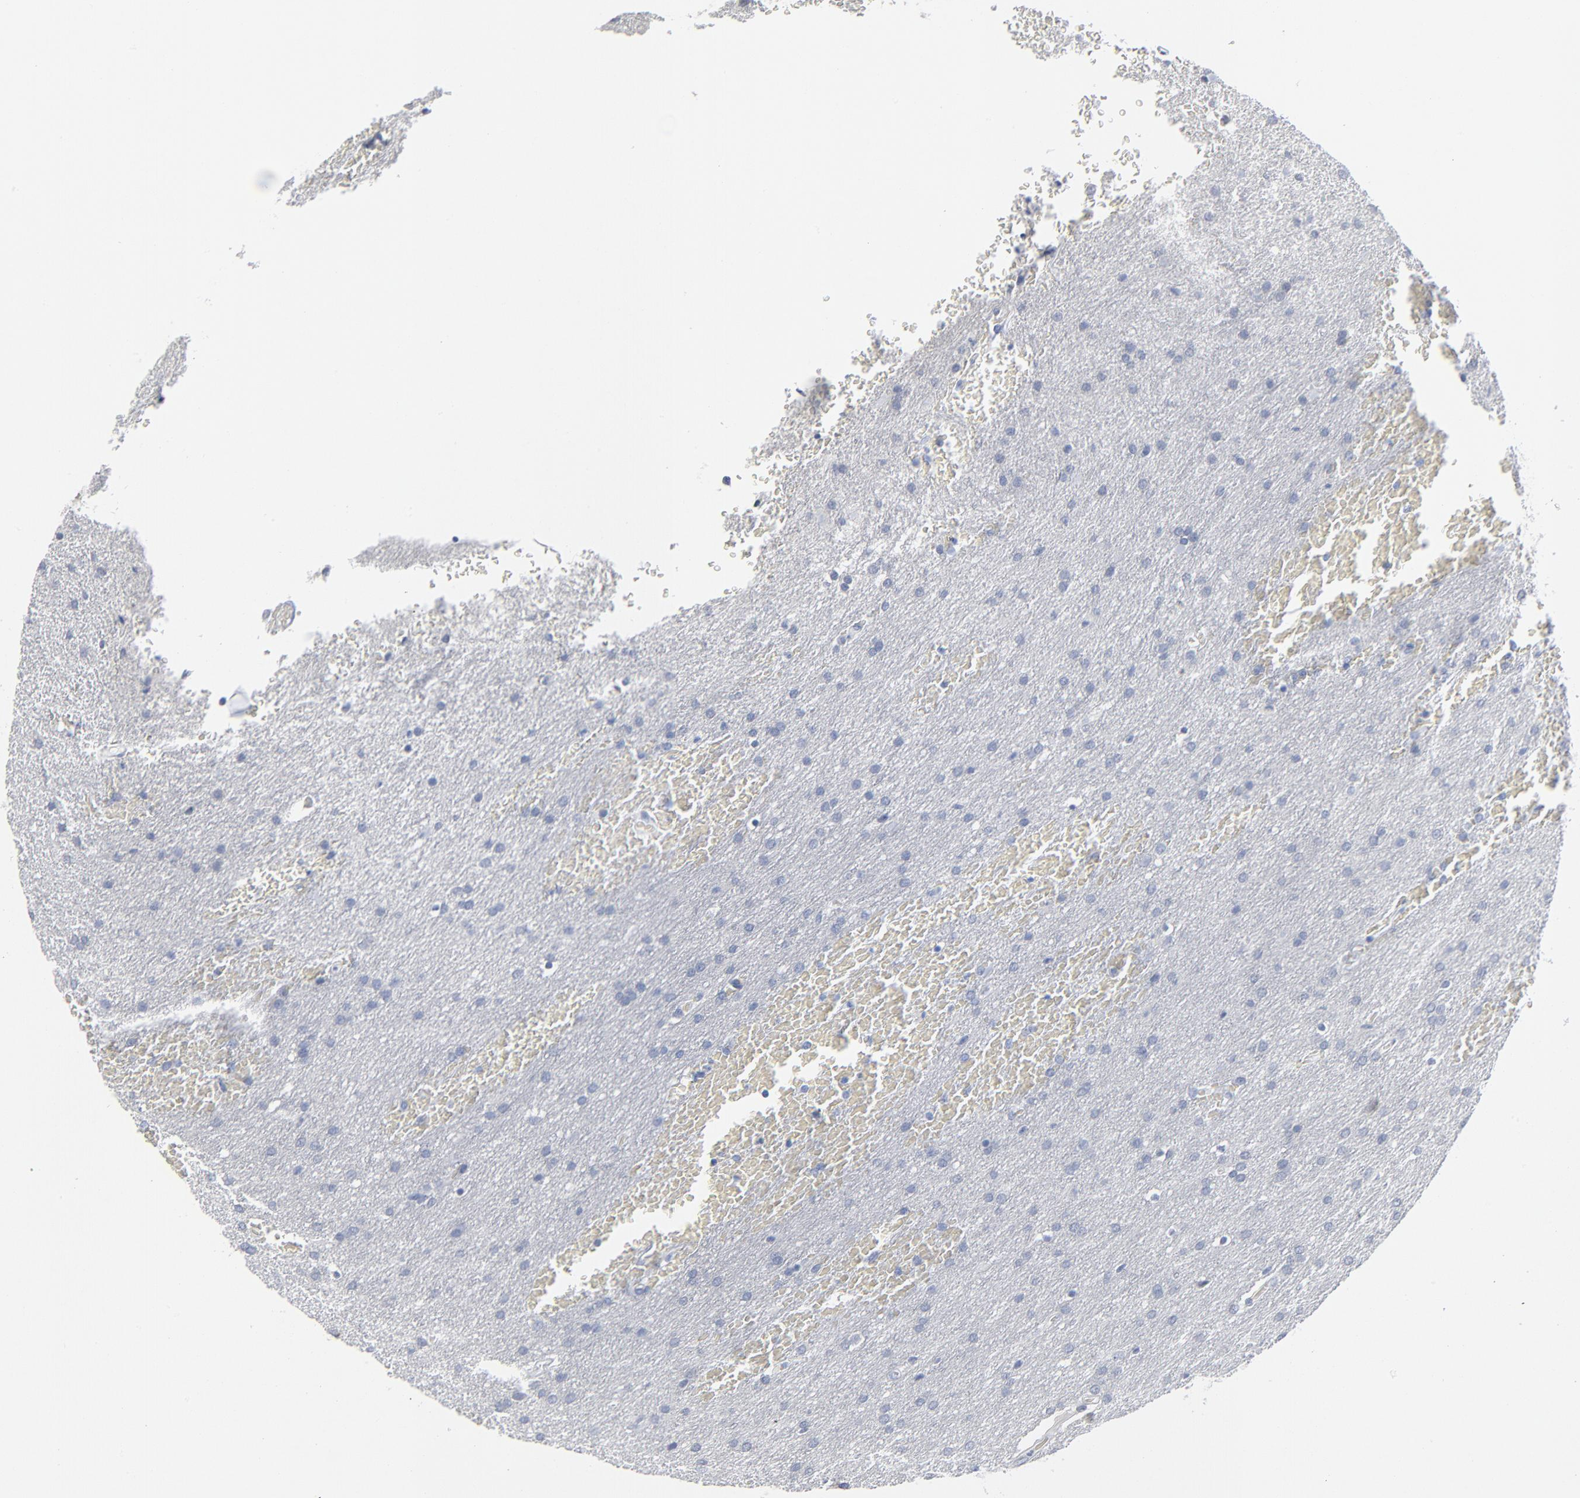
{"staining": {"intensity": "negative", "quantity": "none", "location": "none"}, "tissue": "glioma", "cell_type": "Tumor cells", "image_type": "cancer", "snomed": [{"axis": "morphology", "description": "Glioma, malignant, Low grade"}, {"axis": "topography", "description": "Brain"}], "caption": "The photomicrograph reveals no significant staining in tumor cells of low-grade glioma (malignant).", "gene": "PAGE1", "patient": {"sex": "female", "age": 32}}